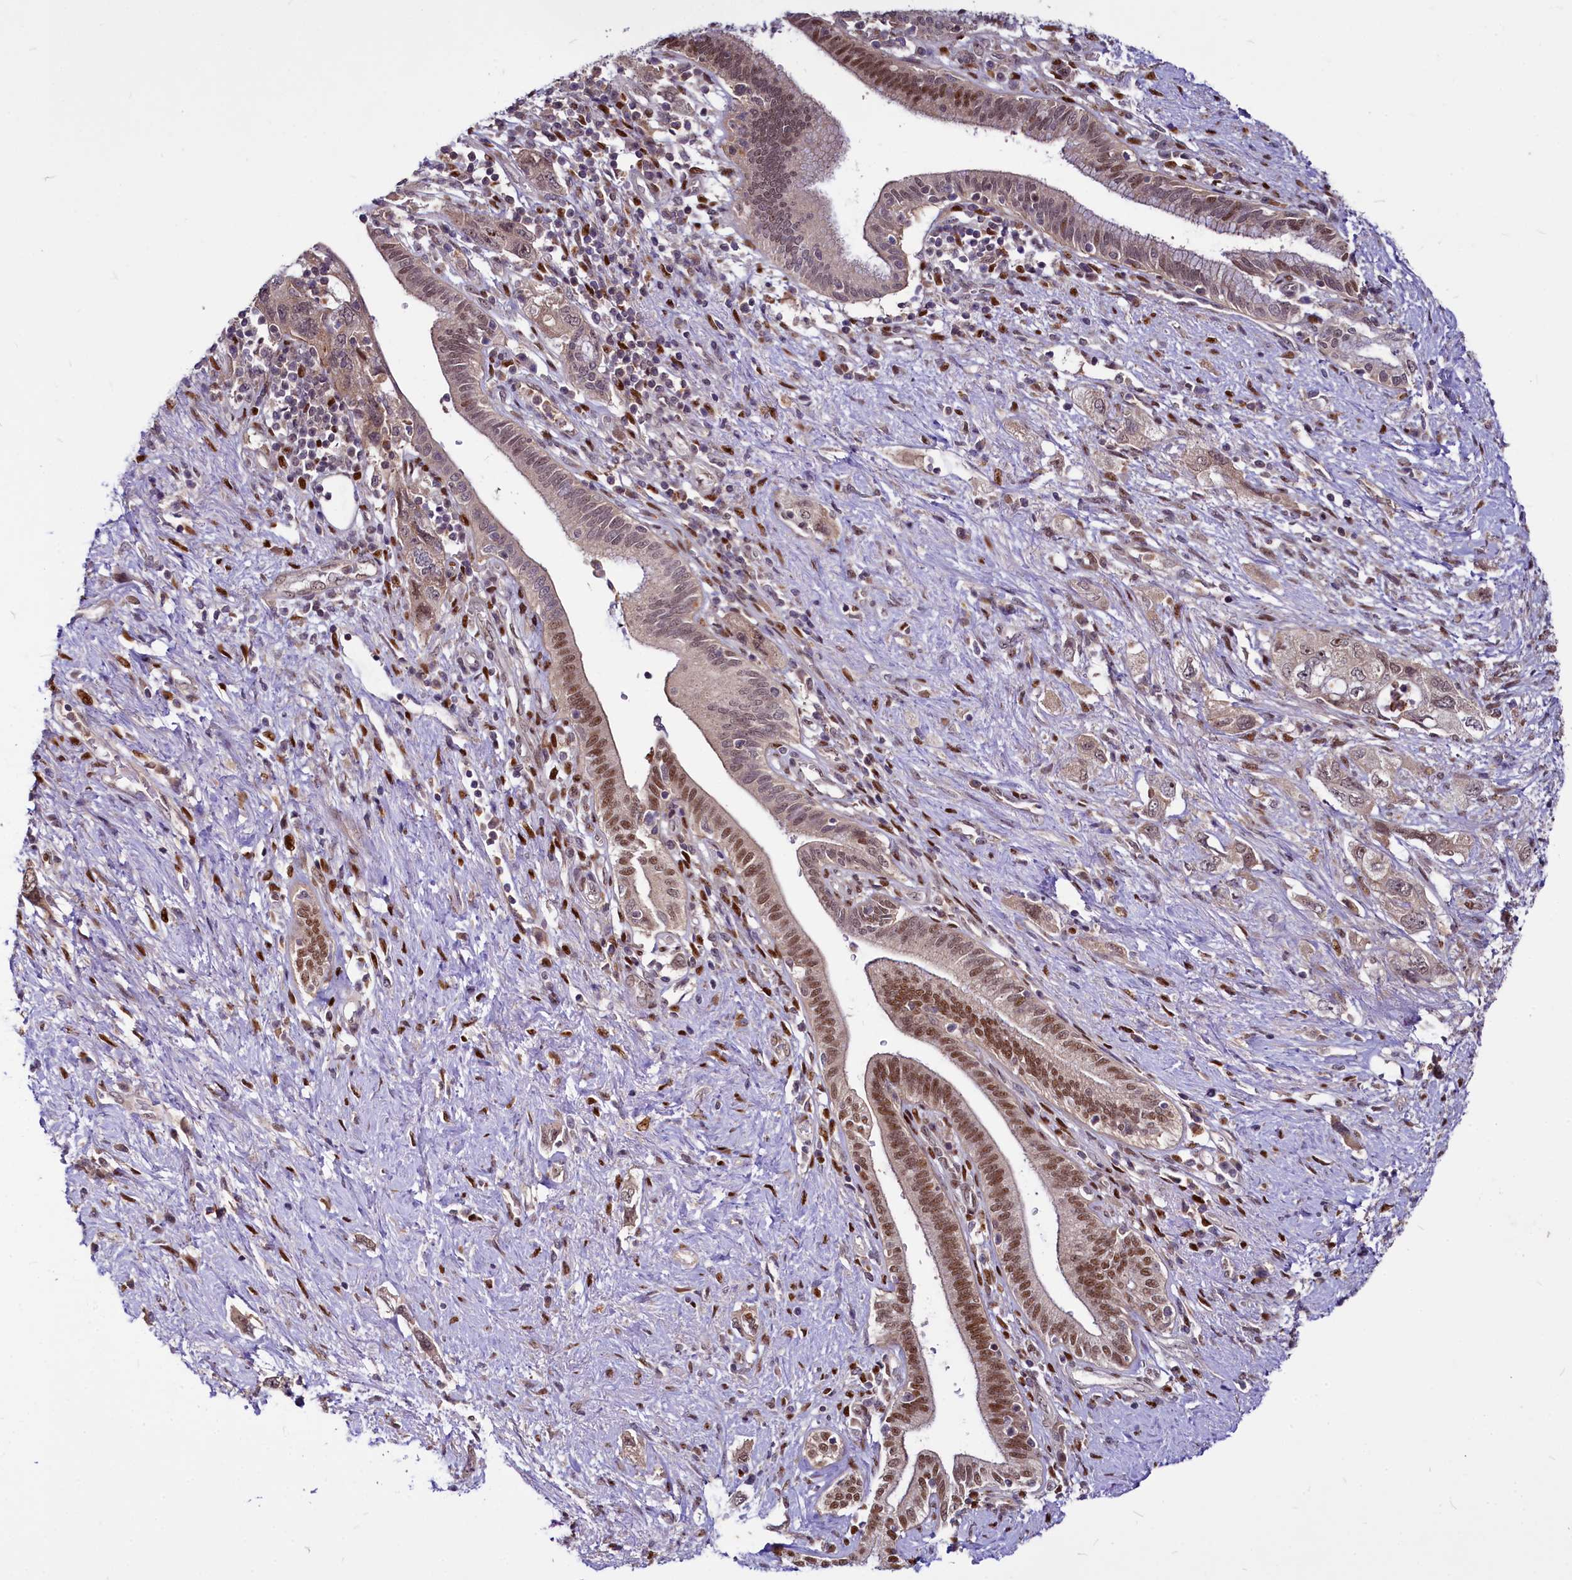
{"staining": {"intensity": "moderate", "quantity": "25%-75%", "location": "nuclear"}, "tissue": "pancreatic cancer", "cell_type": "Tumor cells", "image_type": "cancer", "snomed": [{"axis": "morphology", "description": "Adenocarcinoma, NOS"}, {"axis": "topography", "description": "Pancreas"}], "caption": "Protein analysis of adenocarcinoma (pancreatic) tissue exhibits moderate nuclear expression in approximately 25%-75% of tumor cells. The staining is performed using DAB brown chromogen to label protein expression. The nuclei are counter-stained blue using hematoxylin.", "gene": "MAML2", "patient": {"sex": "female", "age": 73}}